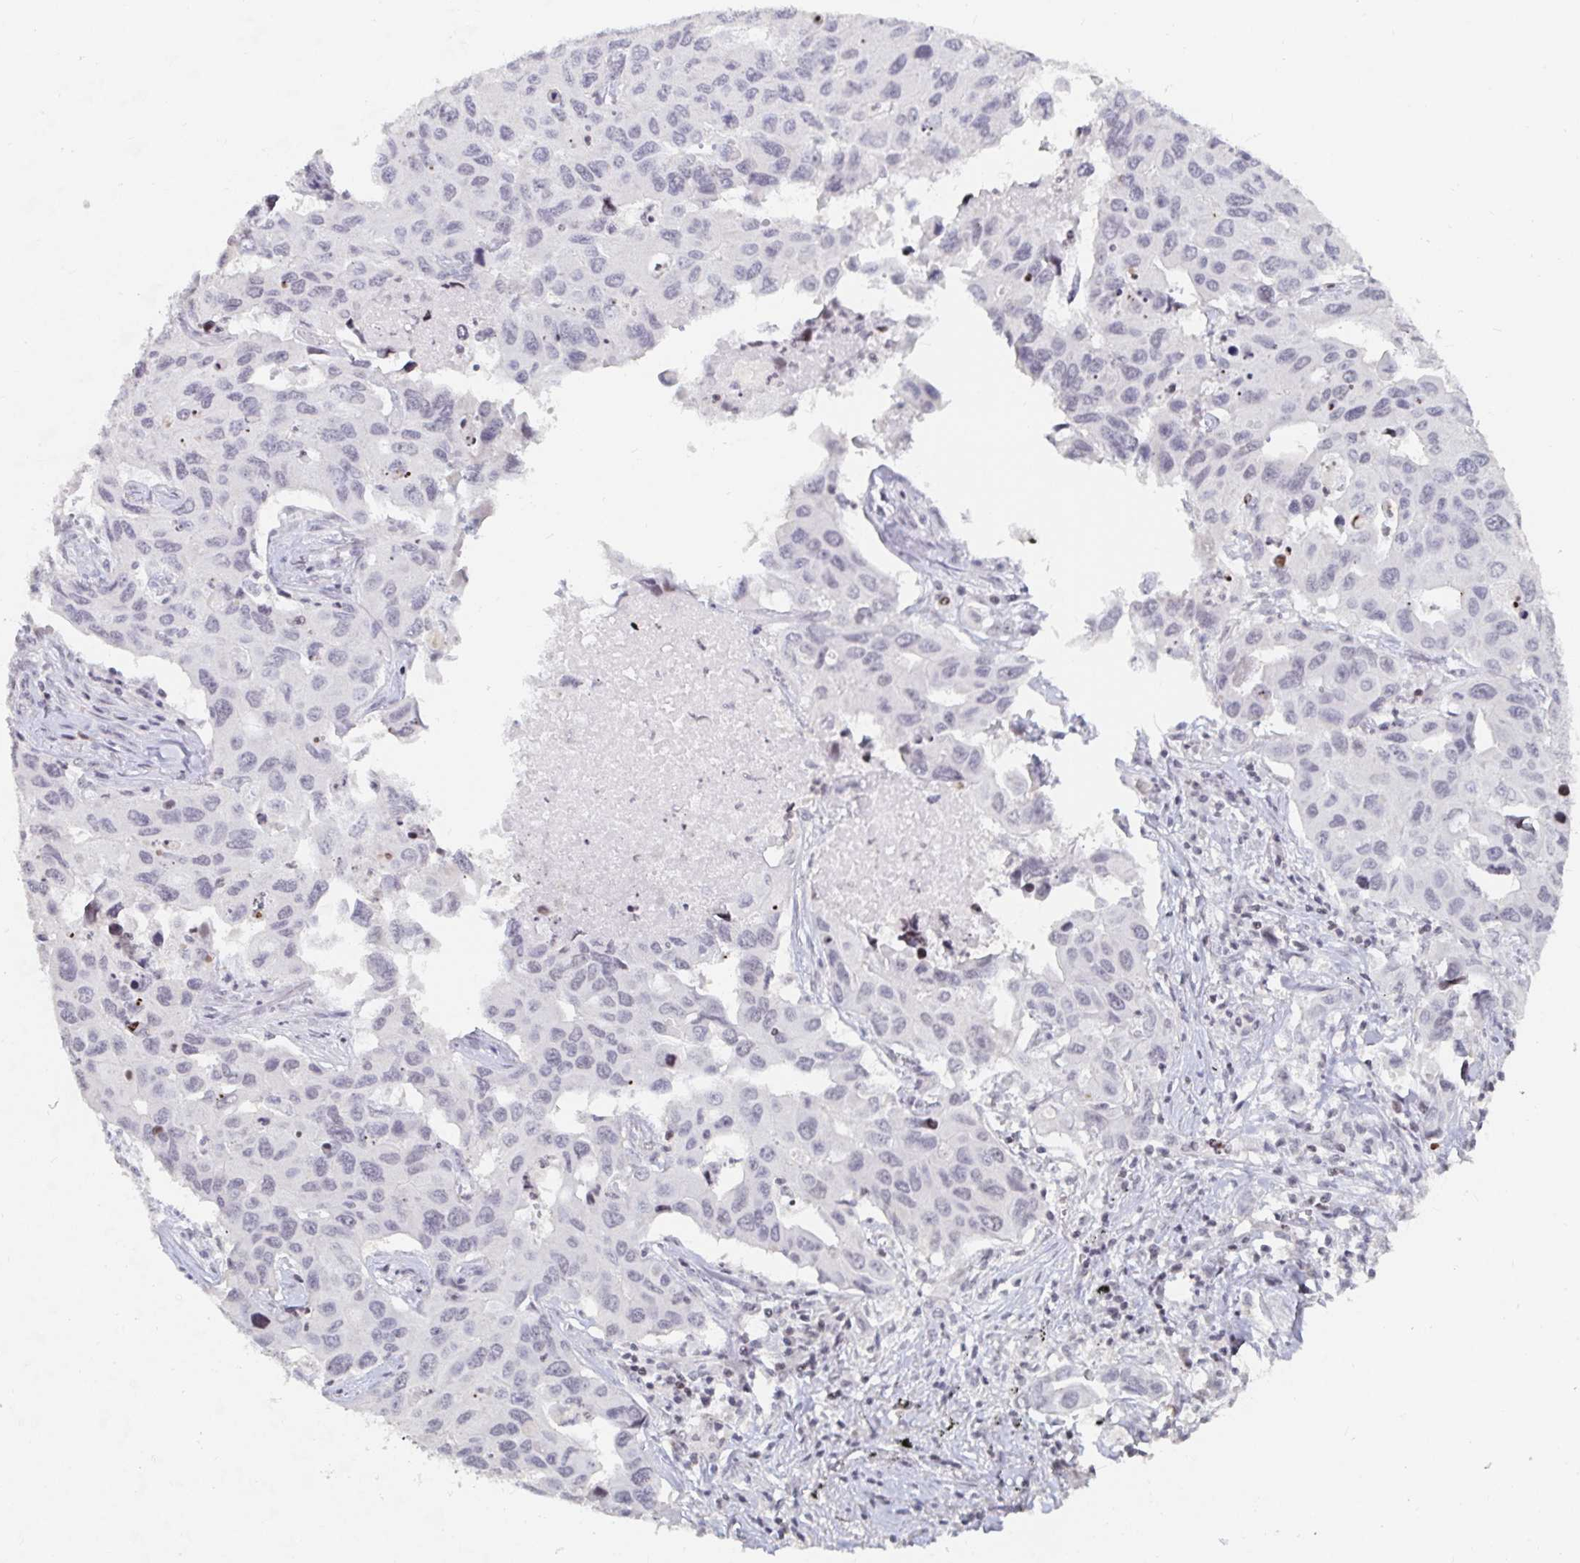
{"staining": {"intensity": "negative", "quantity": "none", "location": "none"}, "tissue": "lung cancer", "cell_type": "Tumor cells", "image_type": "cancer", "snomed": [{"axis": "morphology", "description": "Adenocarcinoma, NOS"}, {"axis": "topography", "description": "Lung"}], "caption": "DAB (3,3'-diaminobenzidine) immunohistochemical staining of human lung cancer exhibits no significant positivity in tumor cells.", "gene": "NME9", "patient": {"sex": "male", "age": 64}}